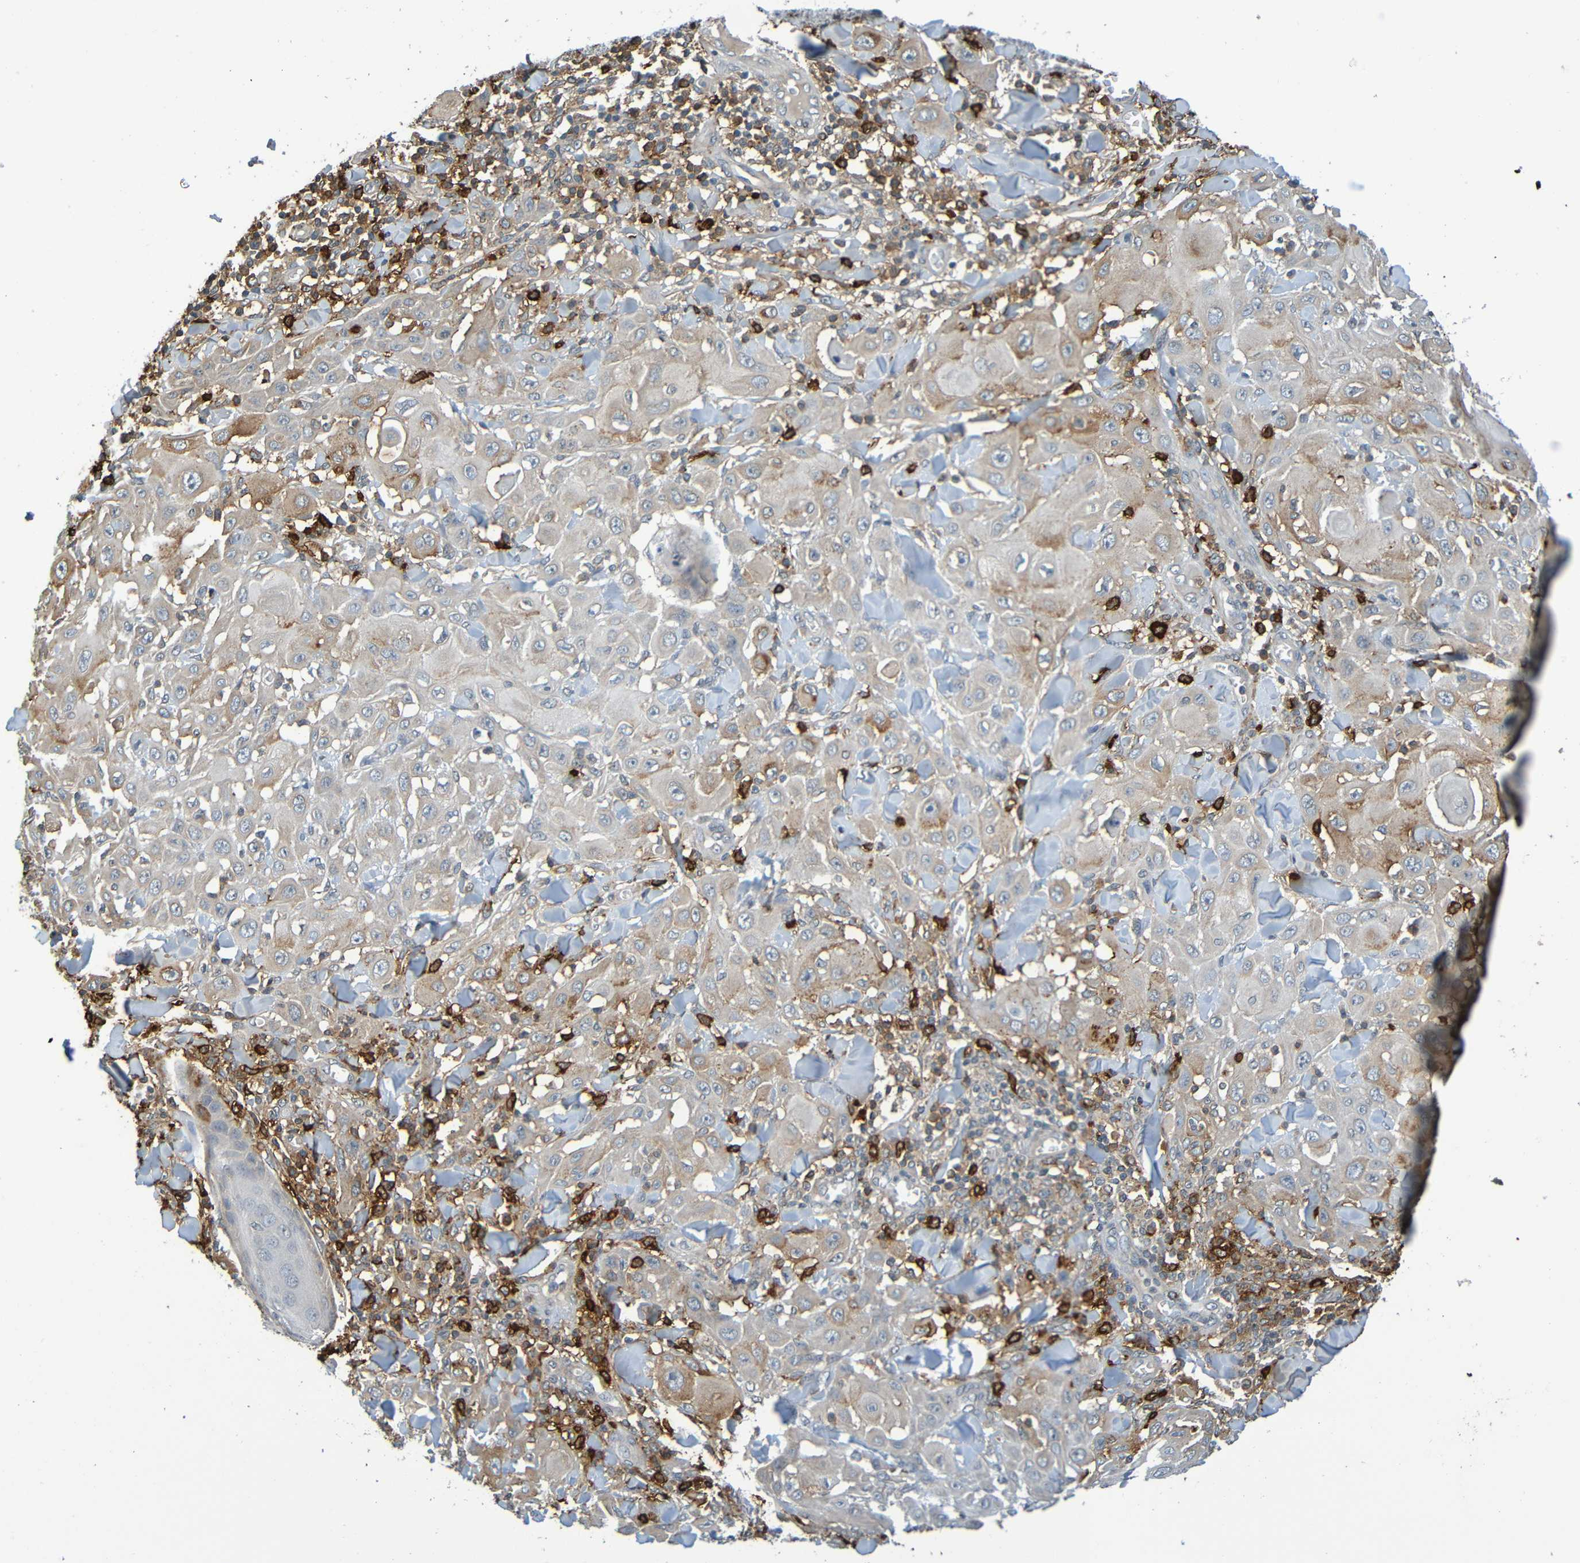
{"staining": {"intensity": "weak", "quantity": ">75%", "location": "cytoplasmic/membranous"}, "tissue": "skin cancer", "cell_type": "Tumor cells", "image_type": "cancer", "snomed": [{"axis": "morphology", "description": "Squamous cell carcinoma, NOS"}, {"axis": "topography", "description": "Skin"}], "caption": "Brown immunohistochemical staining in squamous cell carcinoma (skin) demonstrates weak cytoplasmic/membranous expression in about >75% of tumor cells.", "gene": "C3AR1", "patient": {"sex": "male", "age": 24}}